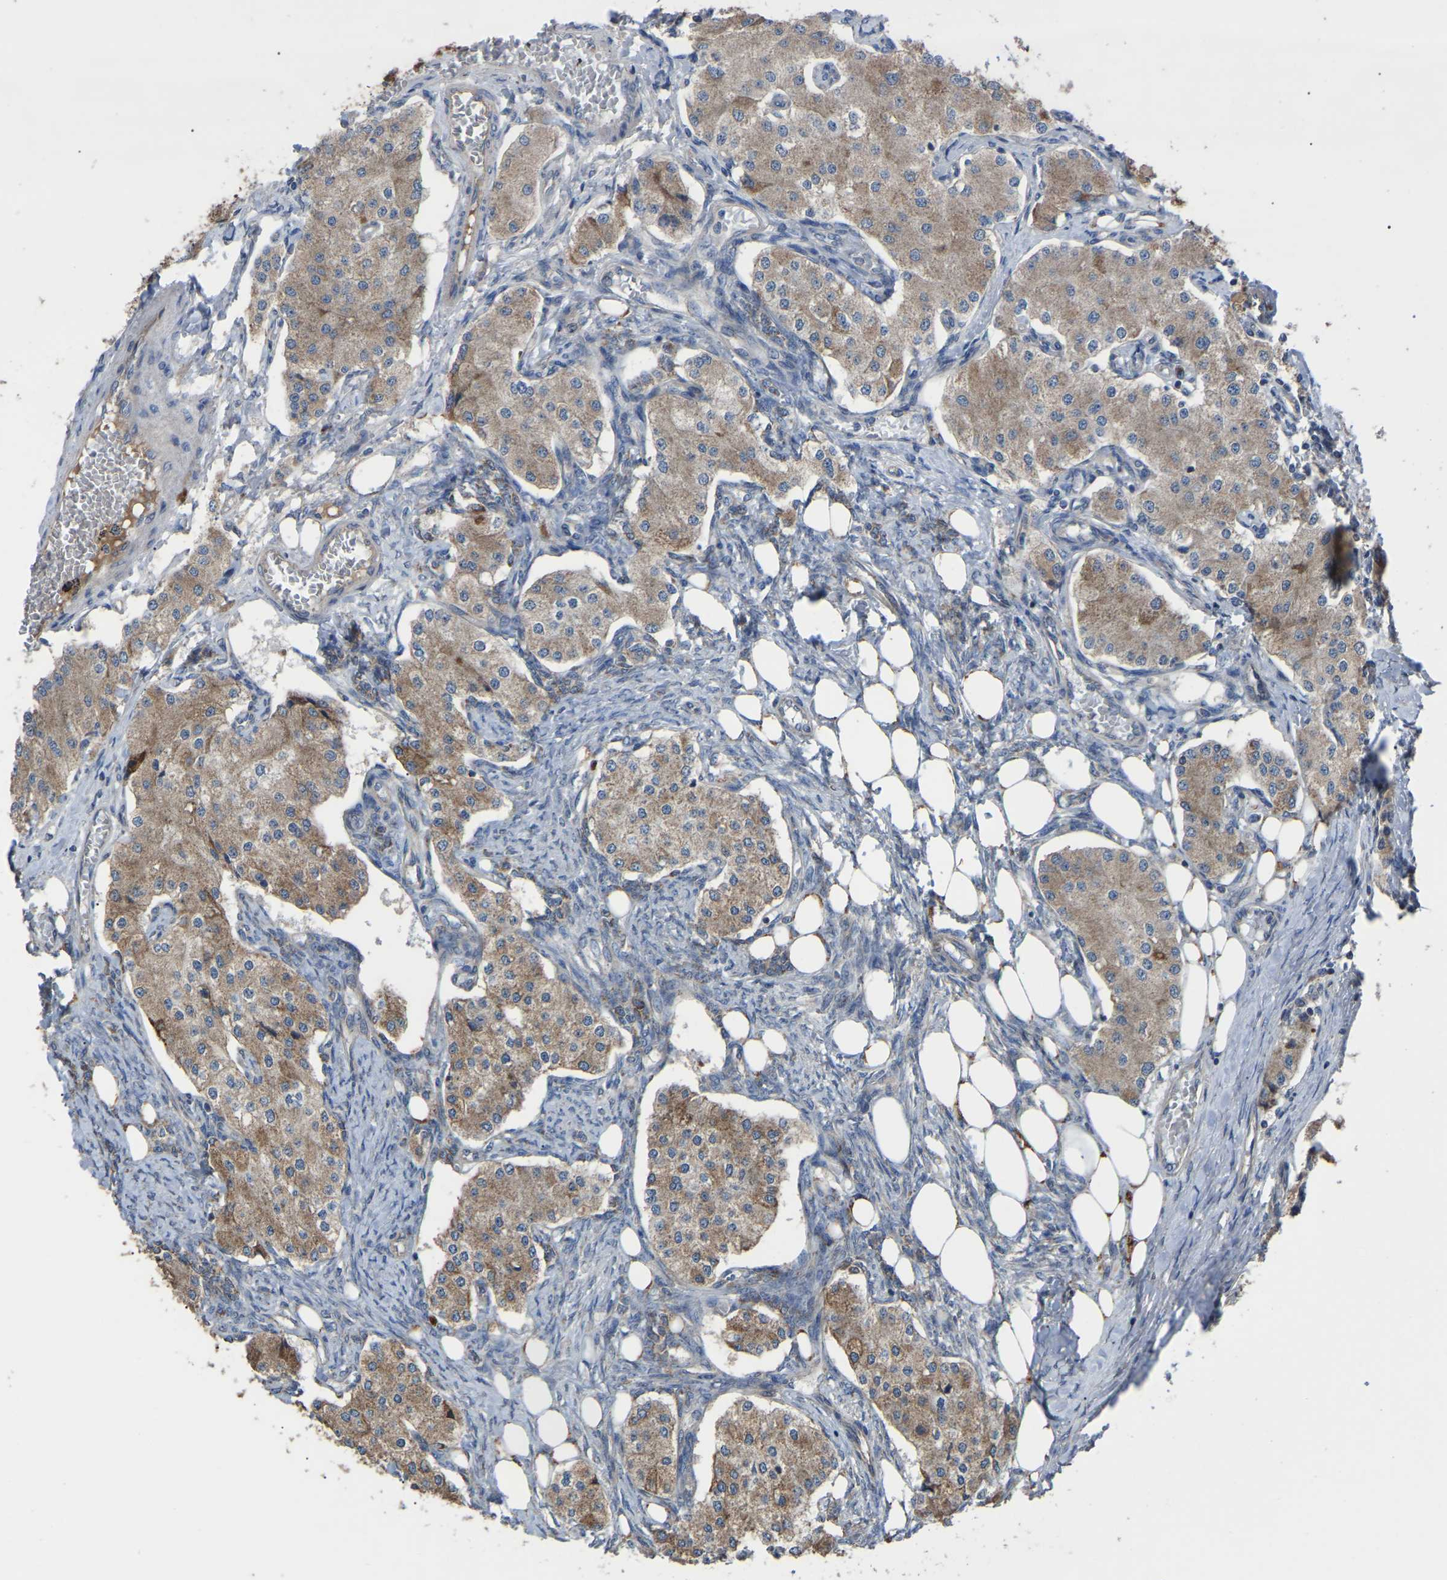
{"staining": {"intensity": "moderate", "quantity": "25%-75%", "location": "cytoplasmic/membranous"}, "tissue": "carcinoid", "cell_type": "Tumor cells", "image_type": "cancer", "snomed": [{"axis": "morphology", "description": "Carcinoid, malignant, NOS"}, {"axis": "topography", "description": "Colon"}], "caption": "Carcinoid (malignant) stained with a protein marker displays moderate staining in tumor cells.", "gene": "GCC1", "patient": {"sex": "female", "age": 52}}